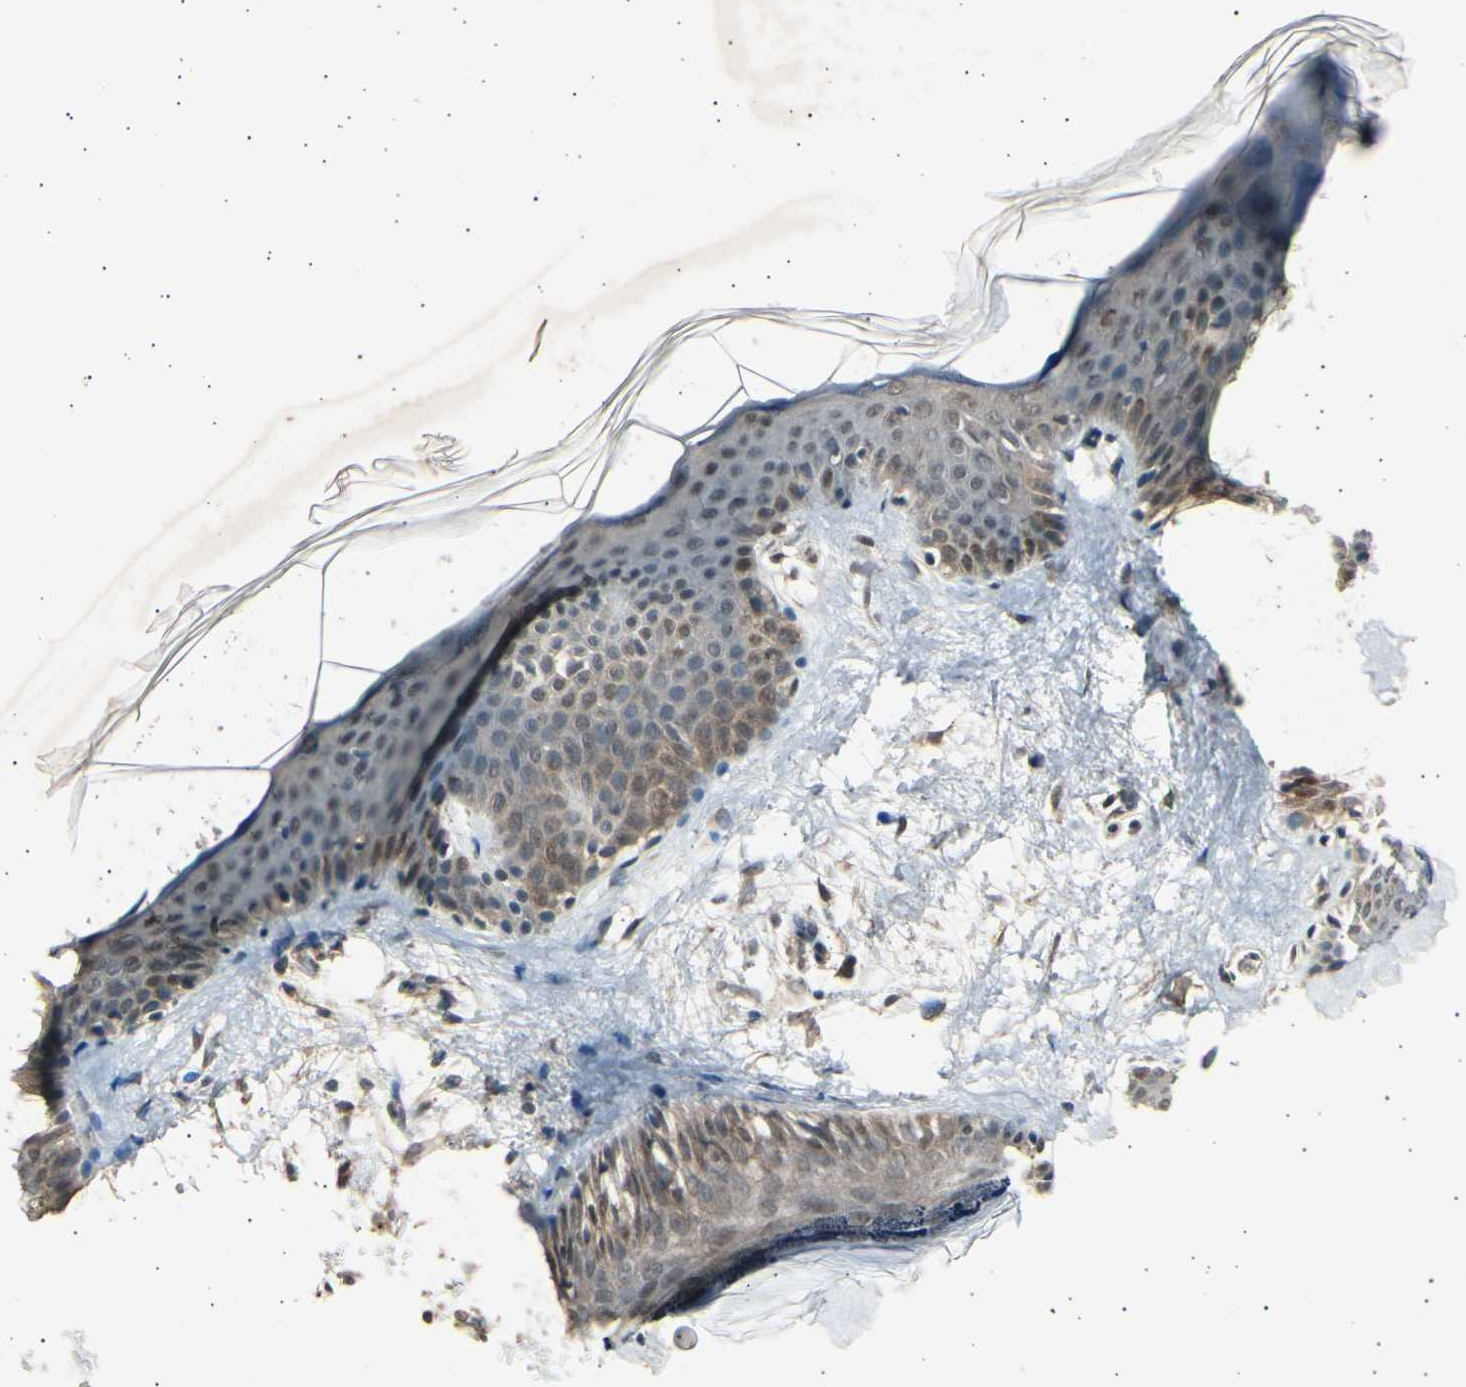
{"staining": {"intensity": "weak", "quantity": ">75%", "location": "nuclear"}, "tissue": "skin", "cell_type": "Fibroblasts", "image_type": "normal", "snomed": [{"axis": "morphology", "description": "Normal tissue, NOS"}, {"axis": "topography", "description": "Skin"}], "caption": "DAB (3,3'-diaminobenzidine) immunohistochemical staining of normal skin shows weak nuclear protein positivity in about >75% of fibroblasts.", "gene": "PSMD5", "patient": {"sex": "male", "age": 67}}